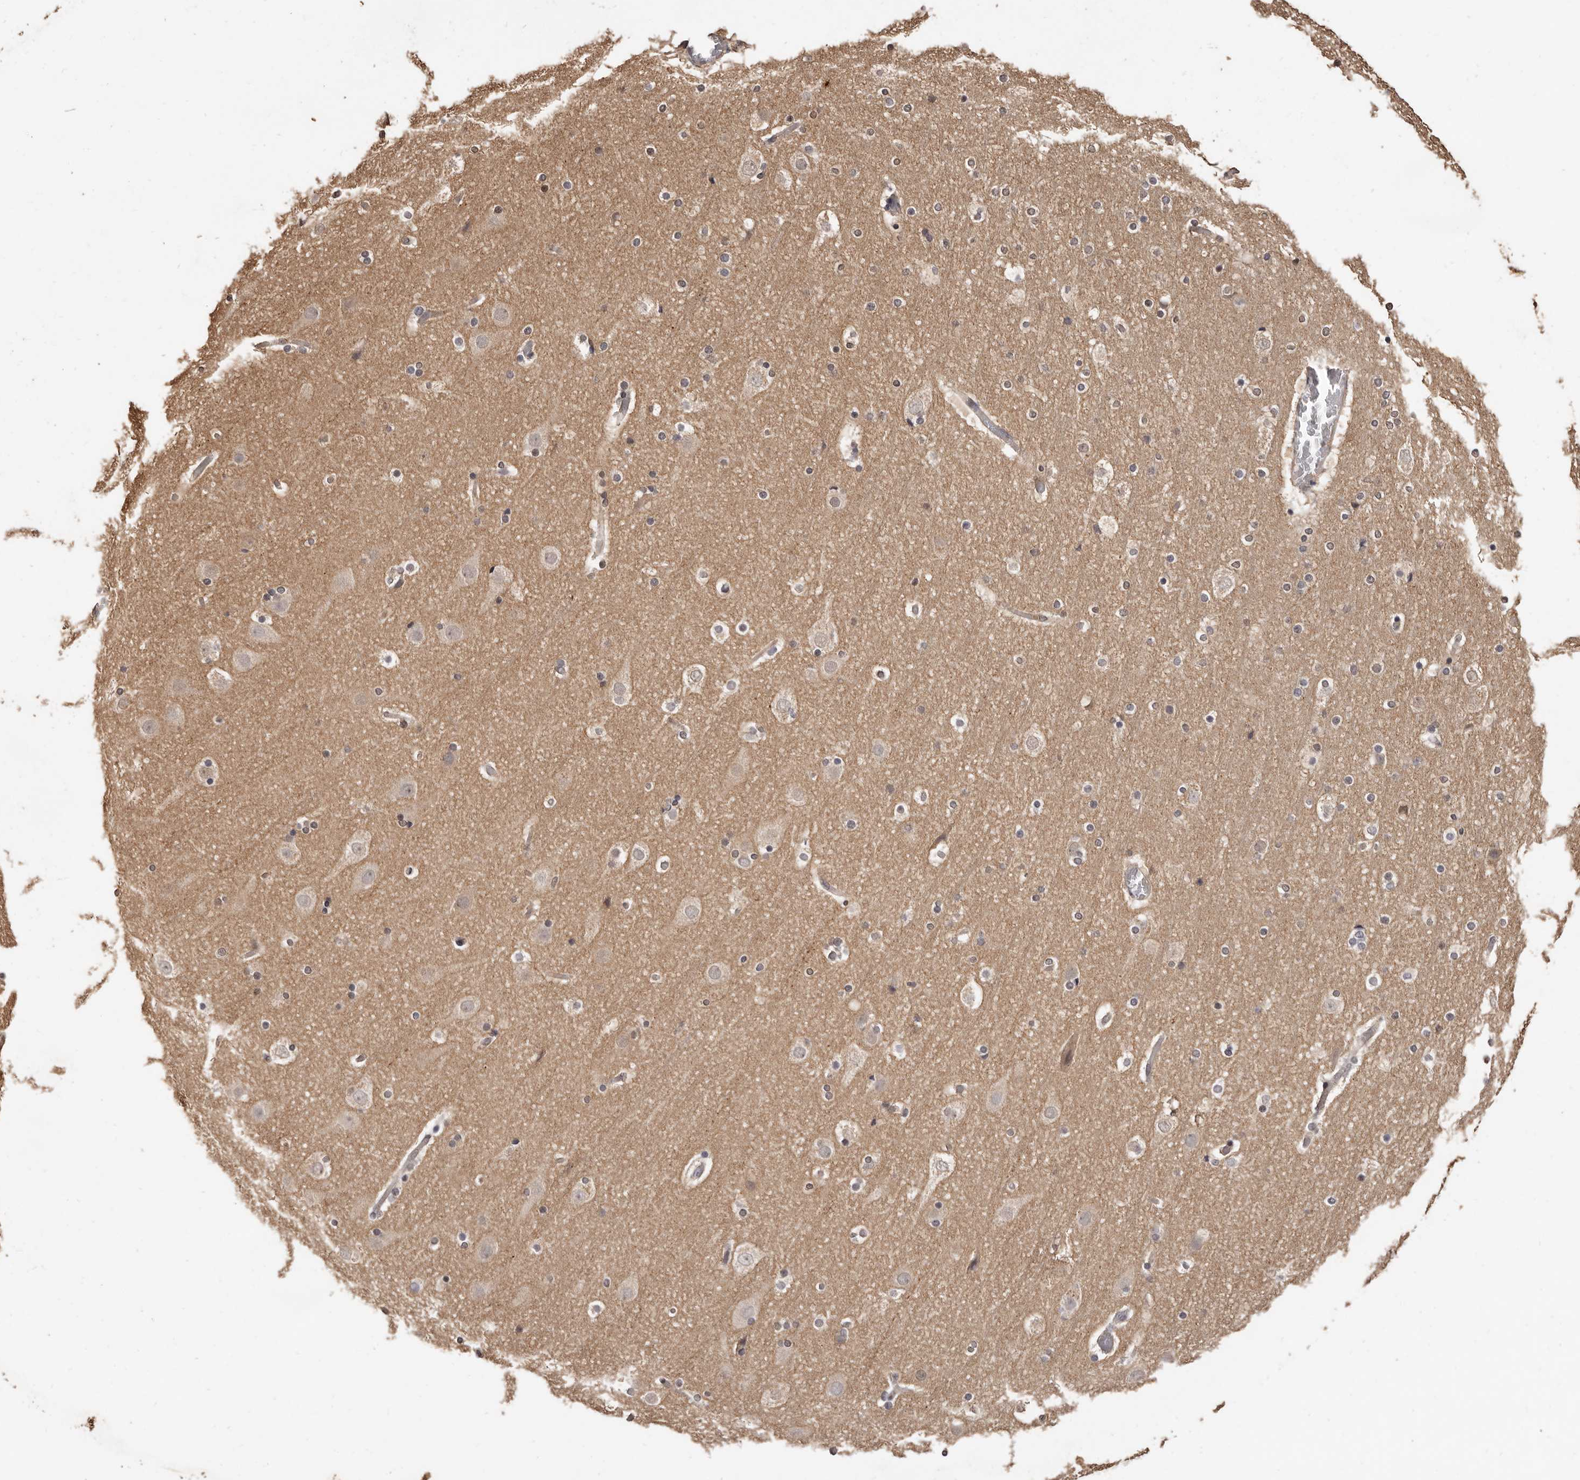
{"staining": {"intensity": "weak", "quantity": ">75%", "location": "cytoplasmic/membranous"}, "tissue": "cerebral cortex", "cell_type": "Endothelial cells", "image_type": "normal", "snomed": [{"axis": "morphology", "description": "Normal tissue, NOS"}, {"axis": "topography", "description": "Cerebral cortex"}], "caption": "Weak cytoplasmic/membranous positivity for a protein is present in approximately >75% of endothelial cells of unremarkable cerebral cortex using immunohistochemistry (IHC).", "gene": "INAVA", "patient": {"sex": "male", "age": 57}}